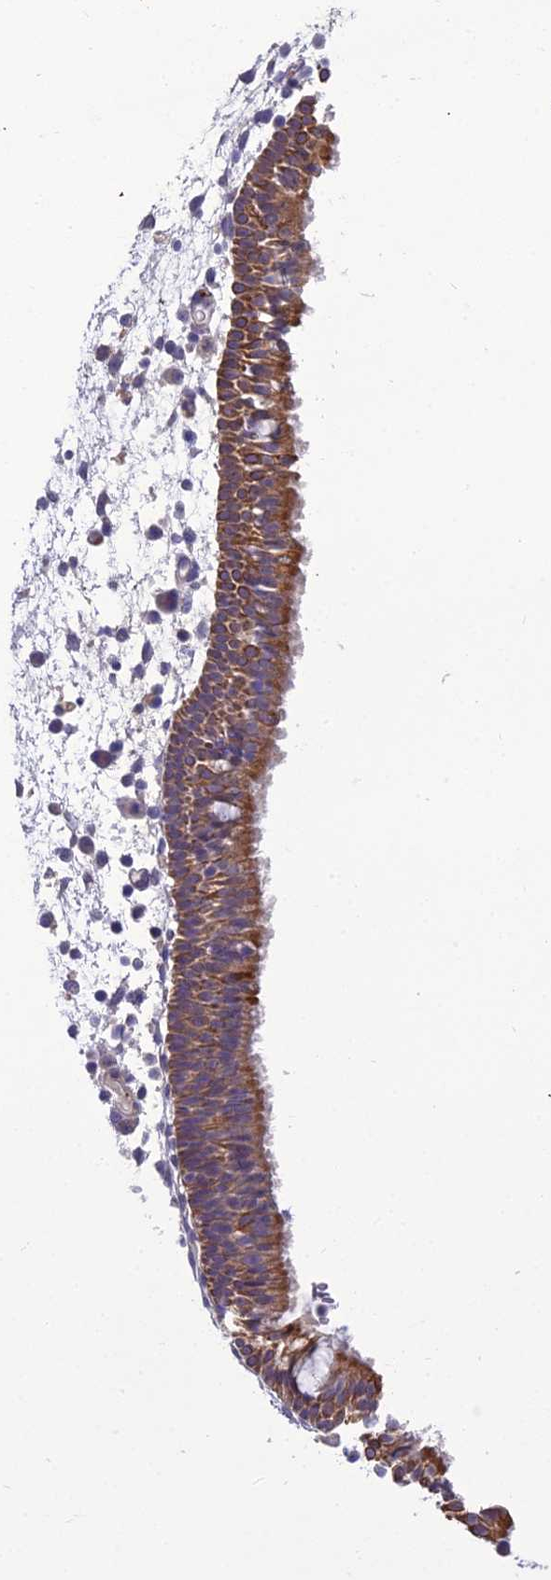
{"staining": {"intensity": "moderate", "quantity": ">75%", "location": "cytoplasmic/membranous"}, "tissue": "nasopharynx", "cell_type": "Respiratory epithelial cells", "image_type": "normal", "snomed": [{"axis": "morphology", "description": "Normal tissue, NOS"}, {"axis": "morphology", "description": "Inflammation, NOS"}, {"axis": "morphology", "description": "Malignant melanoma, Metastatic site"}, {"axis": "topography", "description": "Nasopharynx"}], "caption": "Normal nasopharynx exhibits moderate cytoplasmic/membranous expression in approximately >75% of respiratory epithelial cells, visualized by immunohistochemistry.", "gene": "SCRT1", "patient": {"sex": "male", "age": 70}}